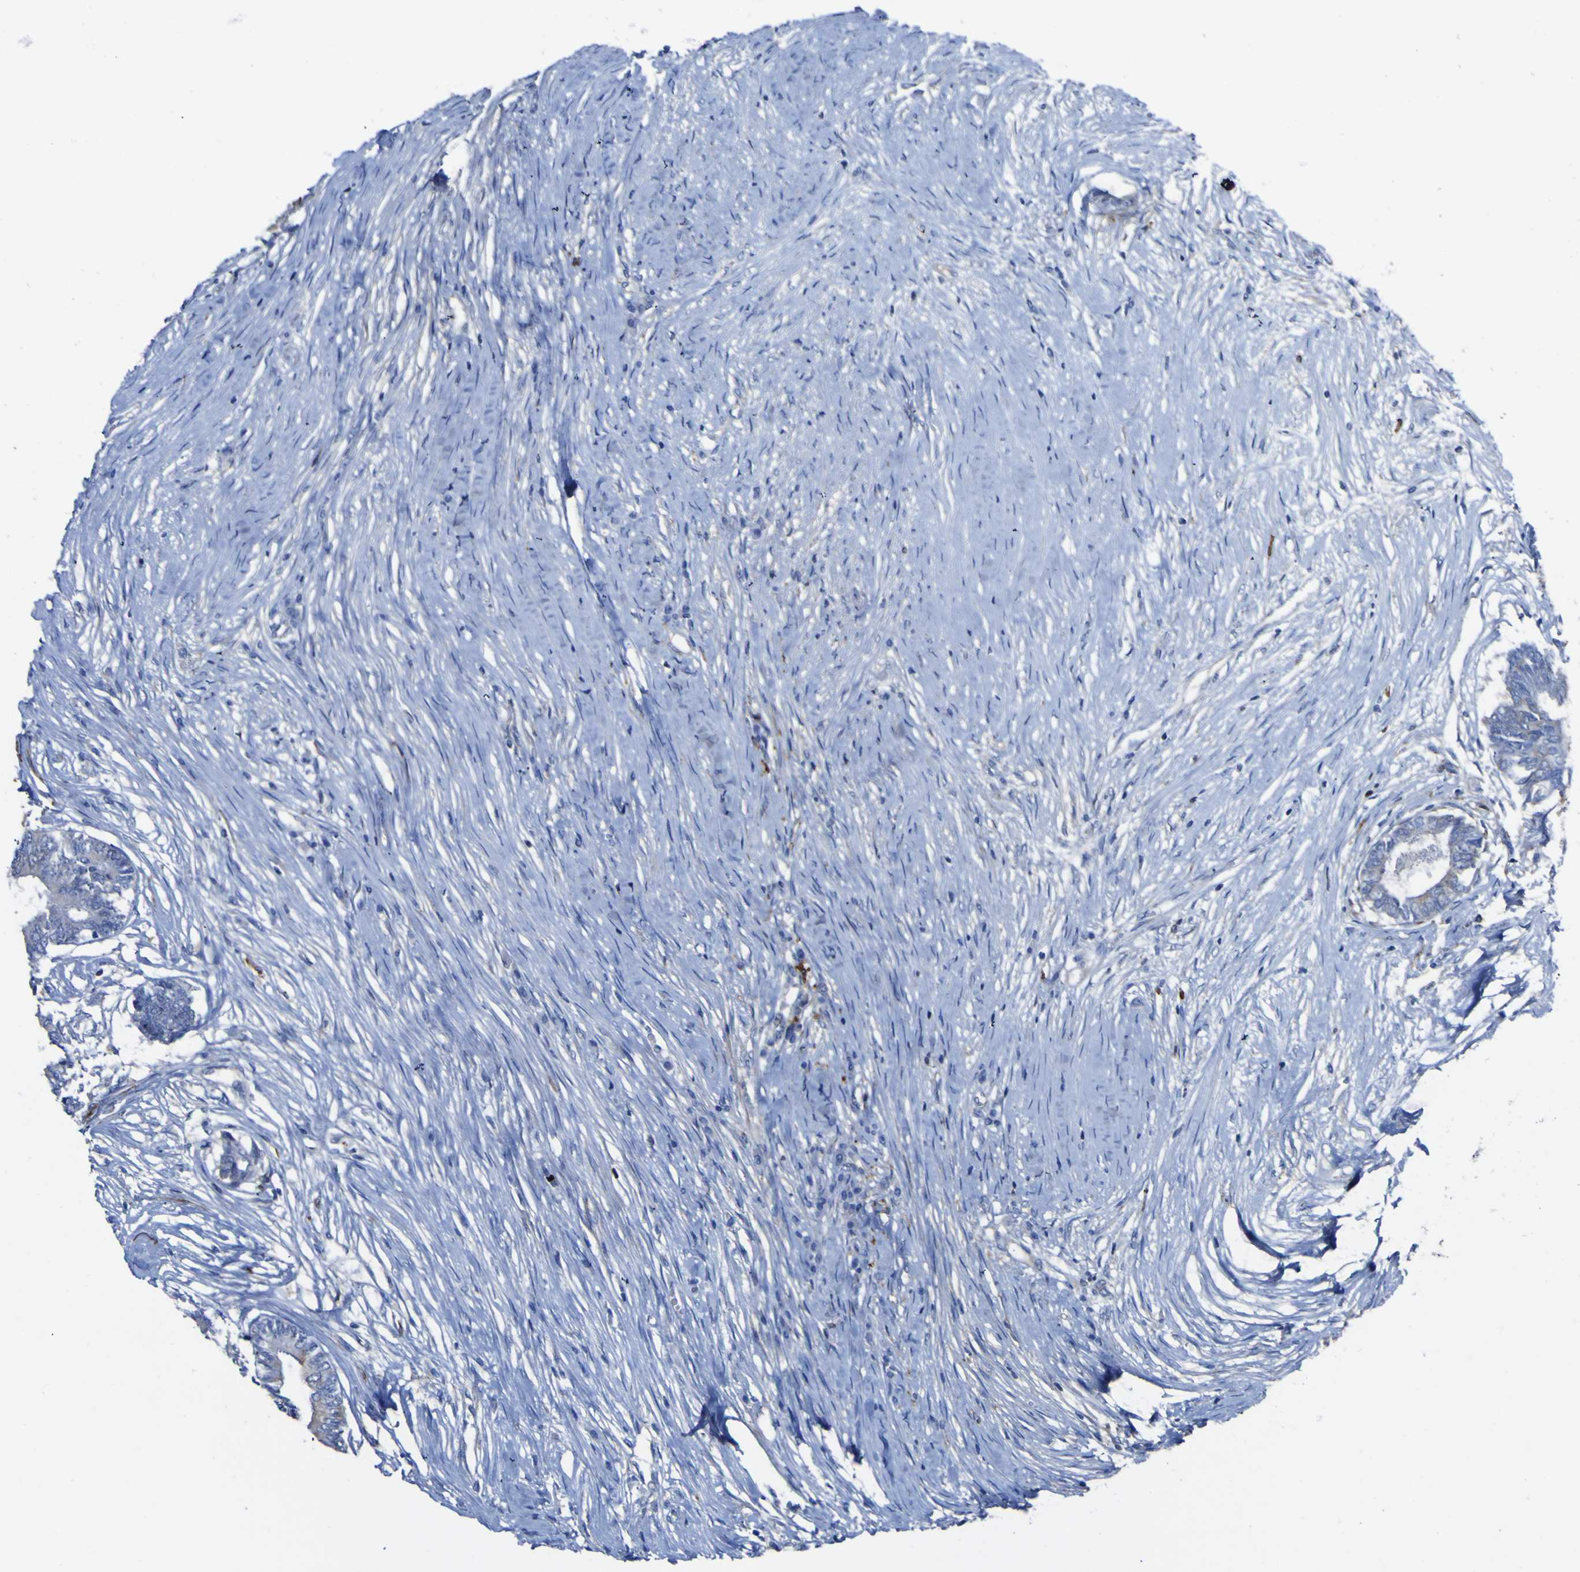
{"staining": {"intensity": "weak", "quantity": "<25%", "location": "cytoplasmic/membranous"}, "tissue": "colorectal cancer", "cell_type": "Tumor cells", "image_type": "cancer", "snomed": [{"axis": "morphology", "description": "Adenocarcinoma, NOS"}, {"axis": "topography", "description": "Rectum"}], "caption": "Tumor cells show no significant protein positivity in colorectal cancer (adenocarcinoma).", "gene": "AGO4", "patient": {"sex": "male", "age": 63}}